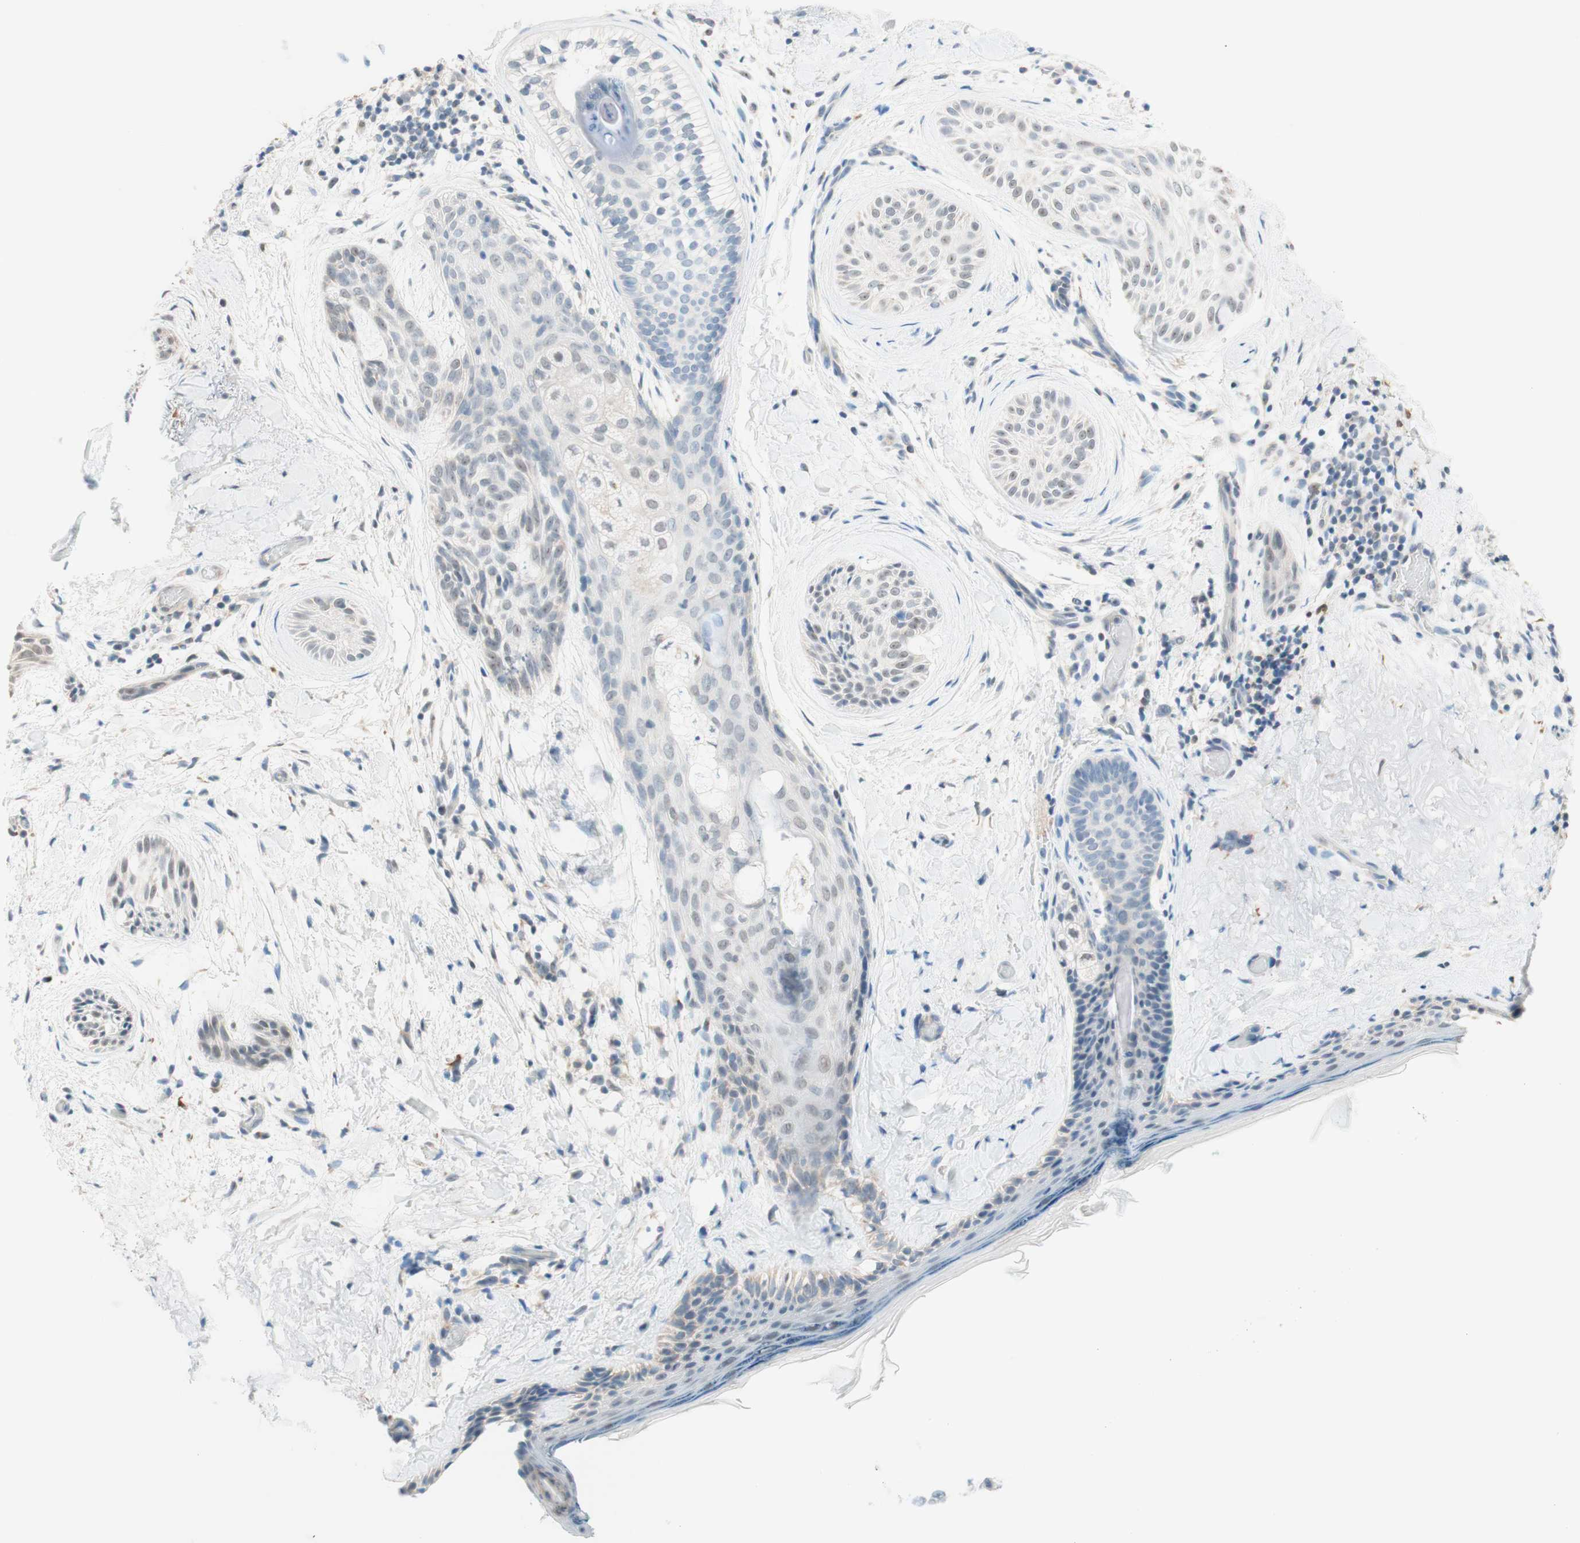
{"staining": {"intensity": "weak", "quantity": "<25%", "location": "nuclear"}, "tissue": "skin cancer", "cell_type": "Tumor cells", "image_type": "cancer", "snomed": [{"axis": "morphology", "description": "Normal tissue, NOS"}, {"axis": "morphology", "description": "Basal cell carcinoma"}, {"axis": "topography", "description": "Skin"}], "caption": "Skin cancer (basal cell carcinoma) was stained to show a protein in brown. There is no significant expression in tumor cells.", "gene": "JPH1", "patient": {"sex": "female", "age": 71}}